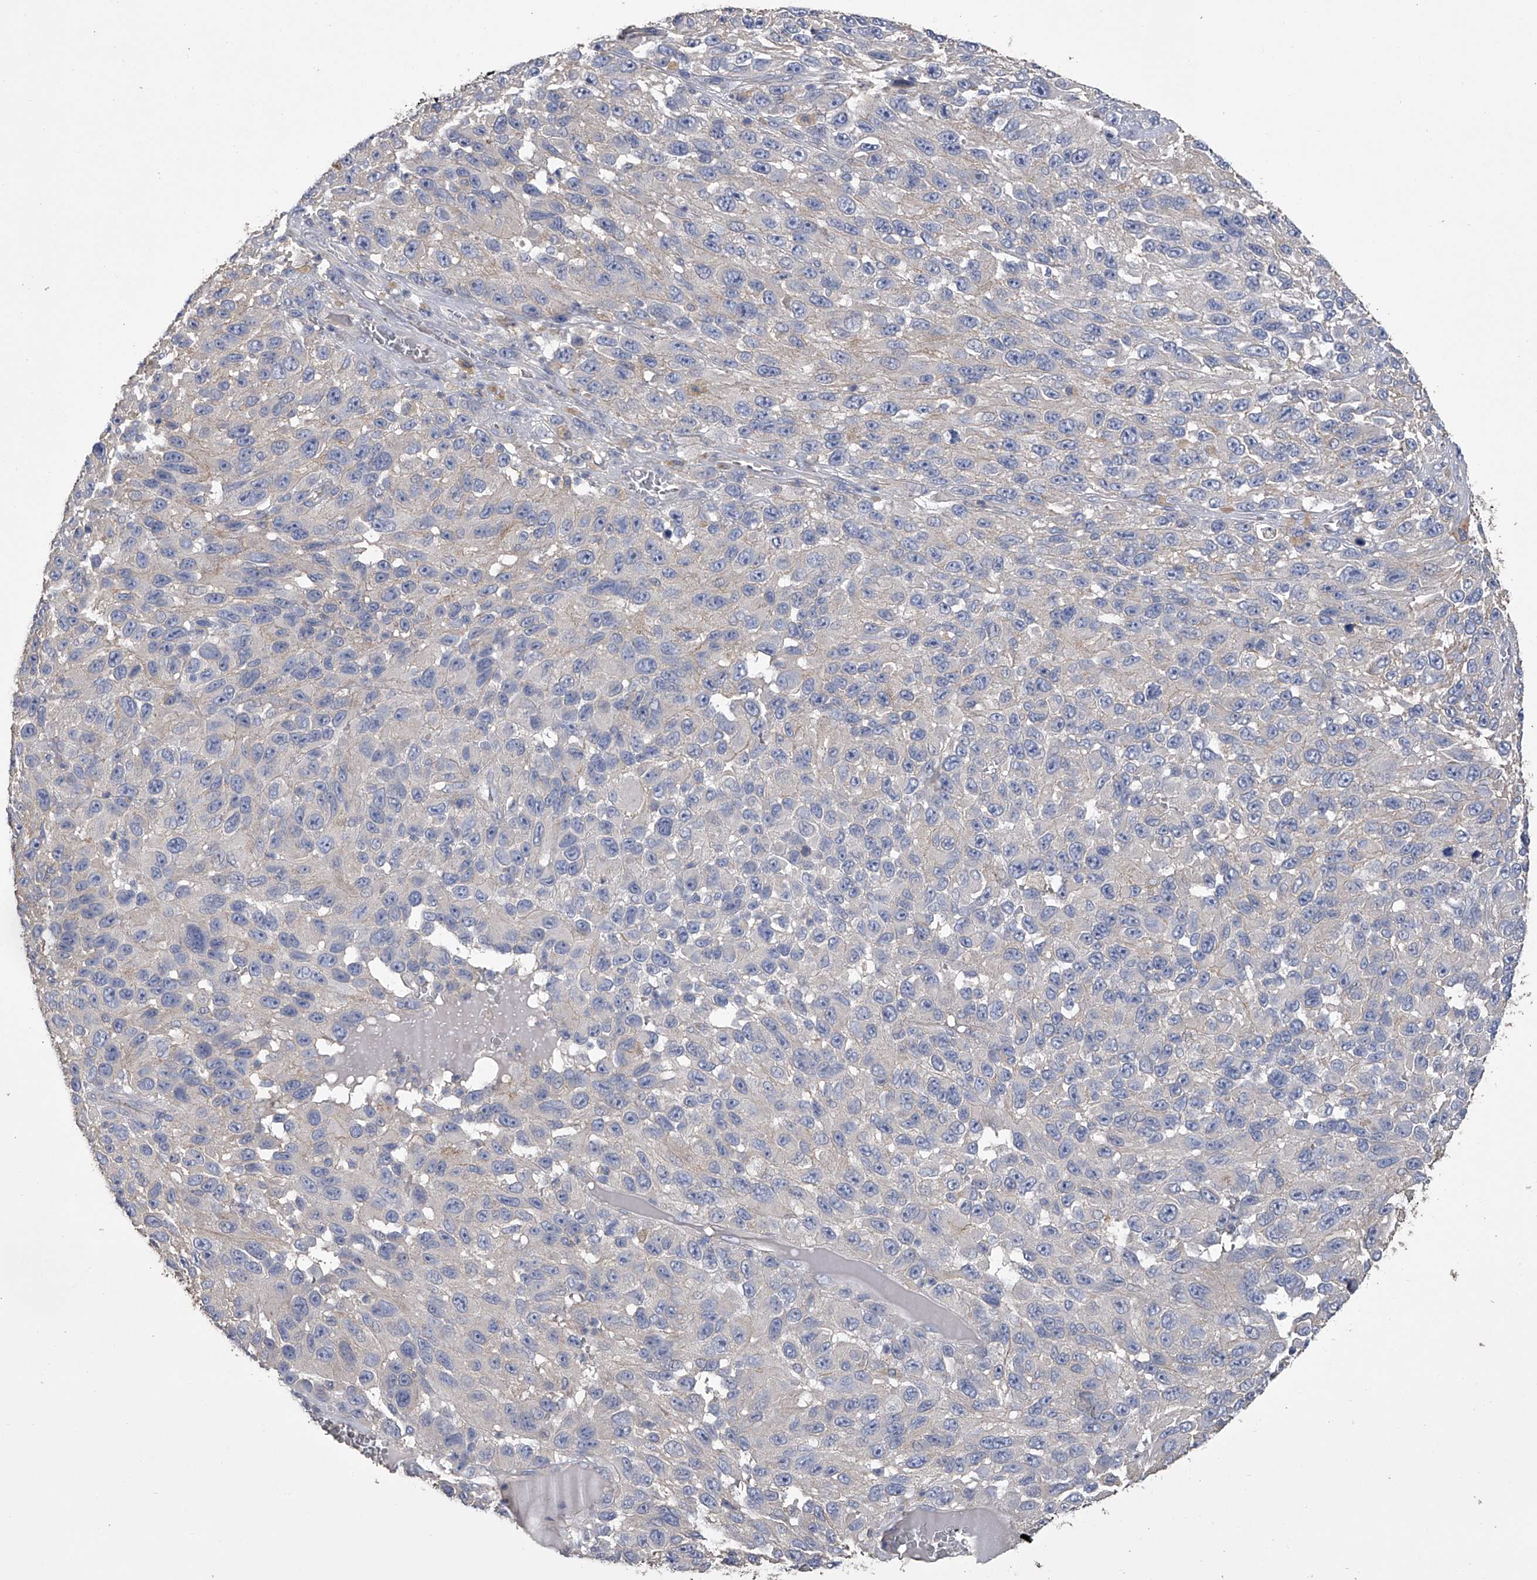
{"staining": {"intensity": "negative", "quantity": "none", "location": "none"}, "tissue": "melanoma", "cell_type": "Tumor cells", "image_type": "cancer", "snomed": [{"axis": "morphology", "description": "Malignant melanoma, NOS"}, {"axis": "topography", "description": "Skin"}], "caption": "Tumor cells show no significant expression in melanoma. The staining is performed using DAB (3,3'-diaminobenzidine) brown chromogen with nuclei counter-stained in using hematoxylin.", "gene": "ZNF343", "patient": {"sex": "female", "age": 96}}